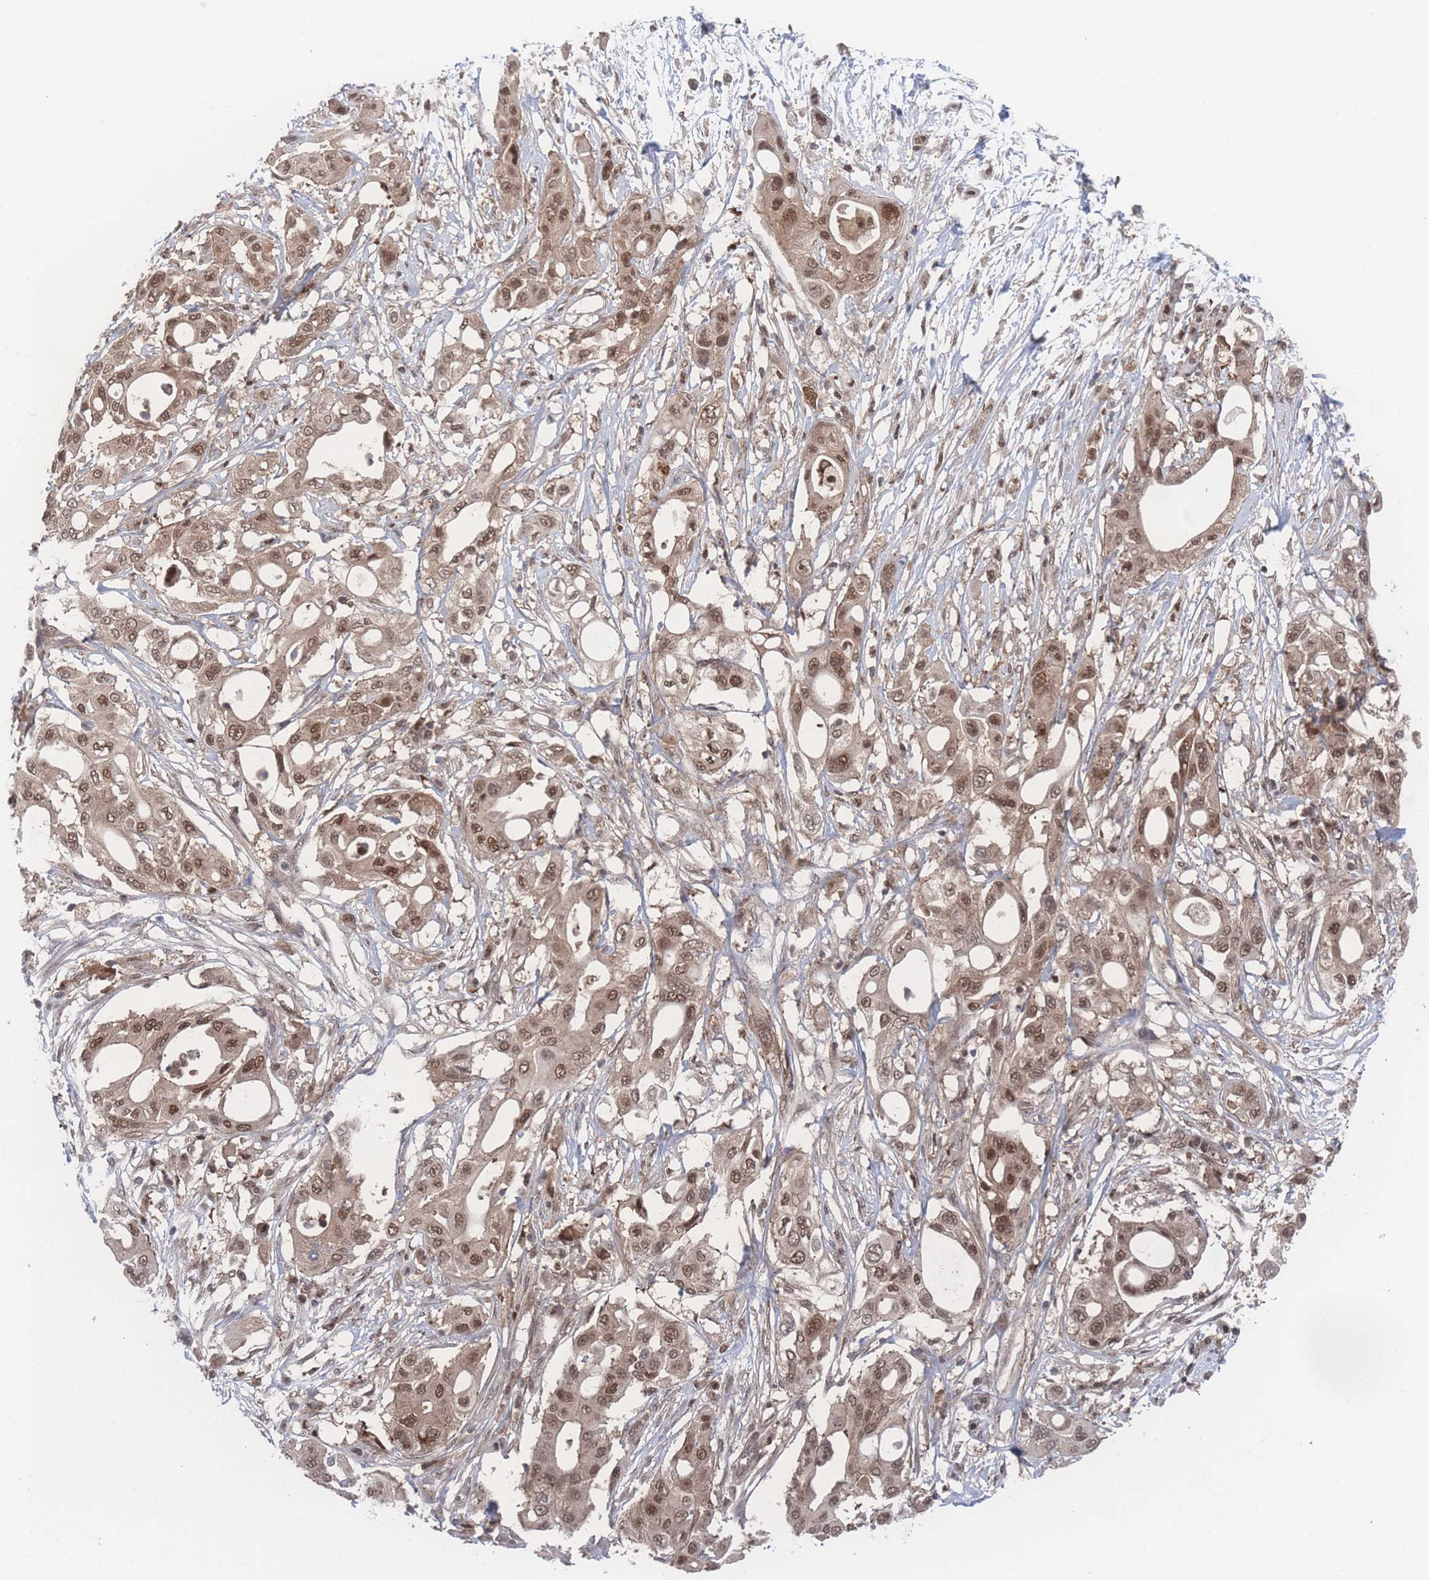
{"staining": {"intensity": "moderate", "quantity": ">75%", "location": "nuclear"}, "tissue": "pancreatic cancer", "cell_type": "Tumor cells", "image_type": "cancer", "snomed": [{"axis": "morphology", "description": "Adenocarcinoma, NOS"}, {"axis": "topography", "description": "Pancreas"}], "caption": "Moderate nuclear protein positivity is appreciated in about >75% of tumor cells in adenocarcinoma (pancreatic). (DAB IHC, brown staining for protein, blue staining for nuclei).", "gene": "PSMA1", "patient": {"sex": "male", "age": 68}}